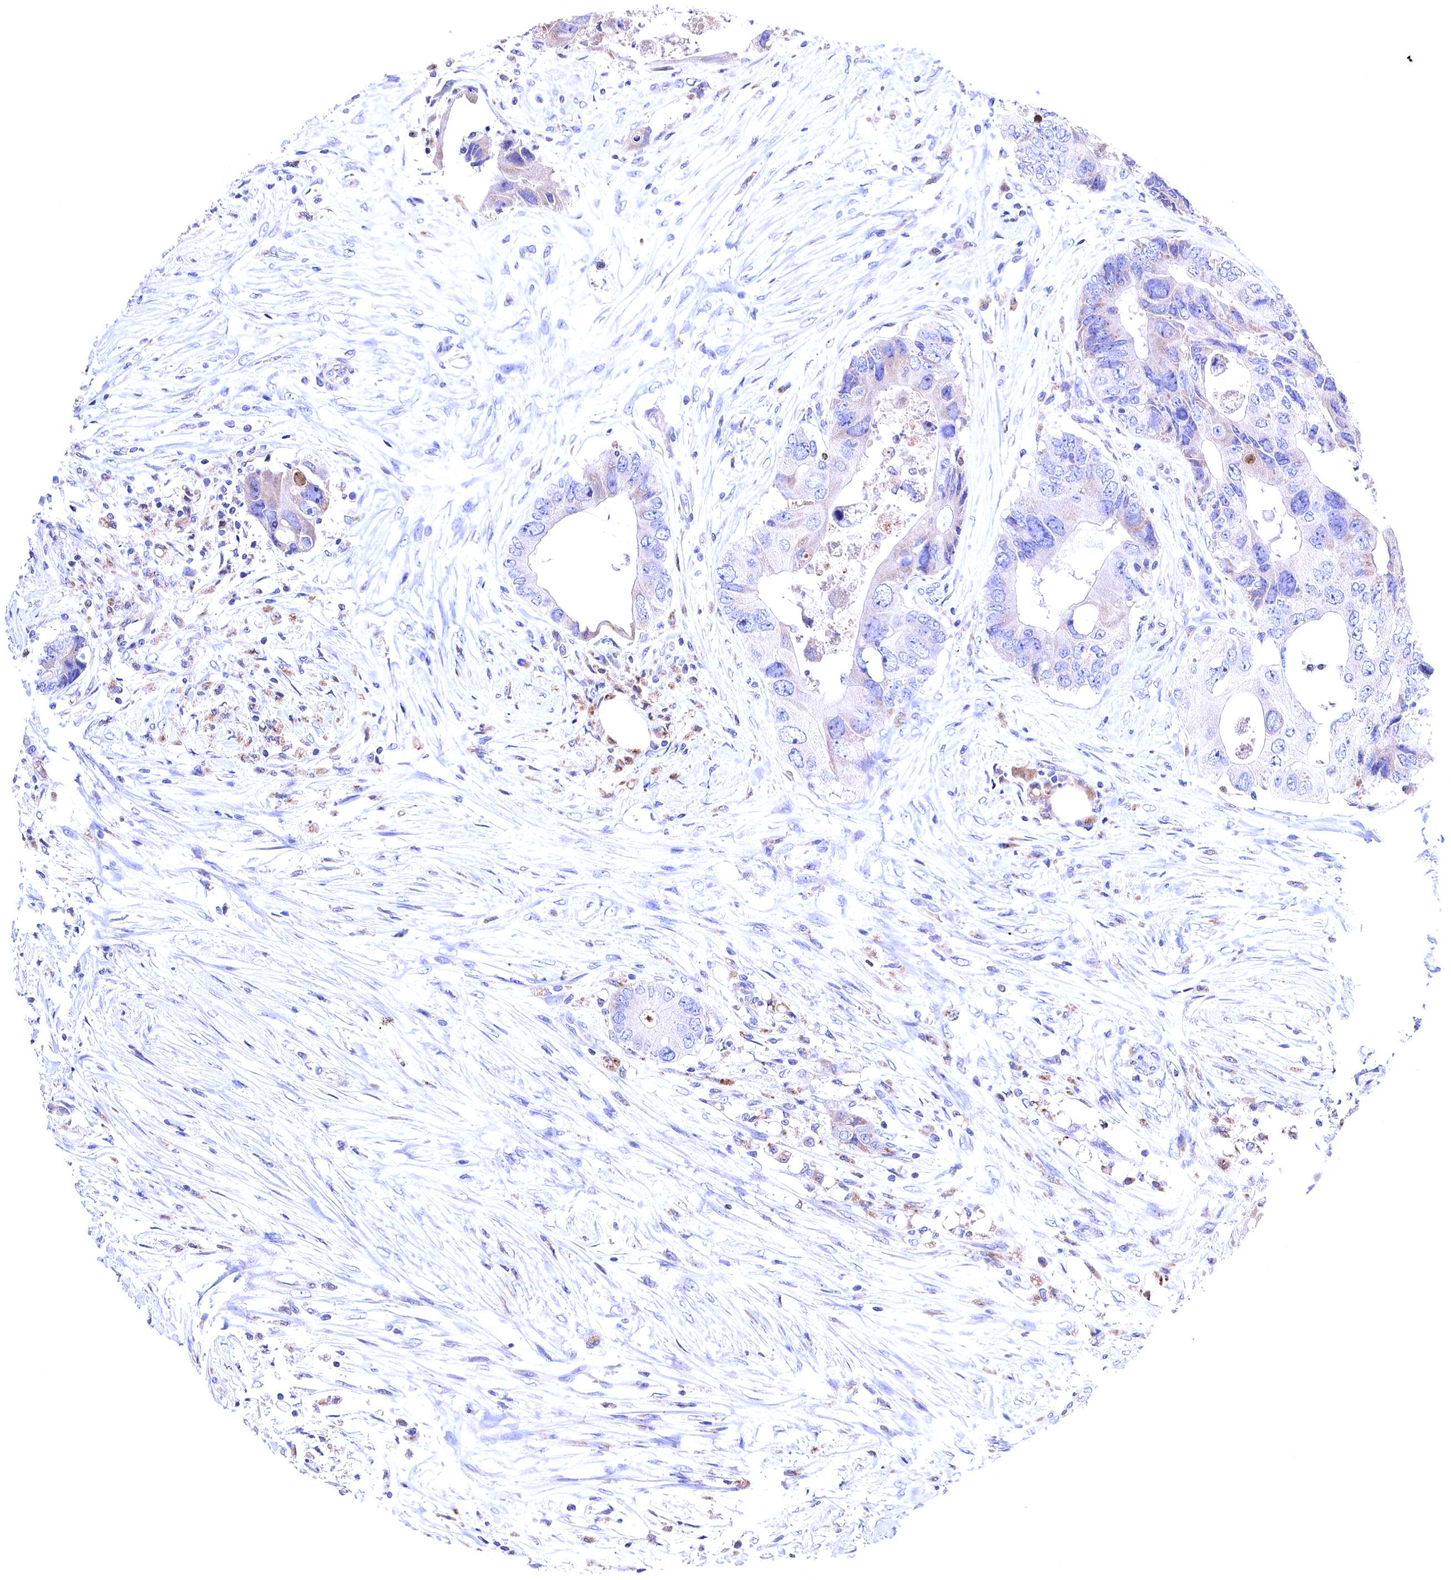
{"staining": {"intensity": "weak", "quantity": "<25%", "location": "cytoplasmic/membranous"}, "tissue": "colorectal cancer", "cell_type": "Tumor cells", "image_type": "cancer", "snomed": [{"axis": "morphology", "description": "Adenocarcinoma, NOS"}, {"axis": "topography", "description": "Colon"}], "caption": "Tumor cells are negative for brown protein staining in adenocarcinoma (colorectal).", "gene": "GPR108", "patient": {"sex": "male", "age": 71}}